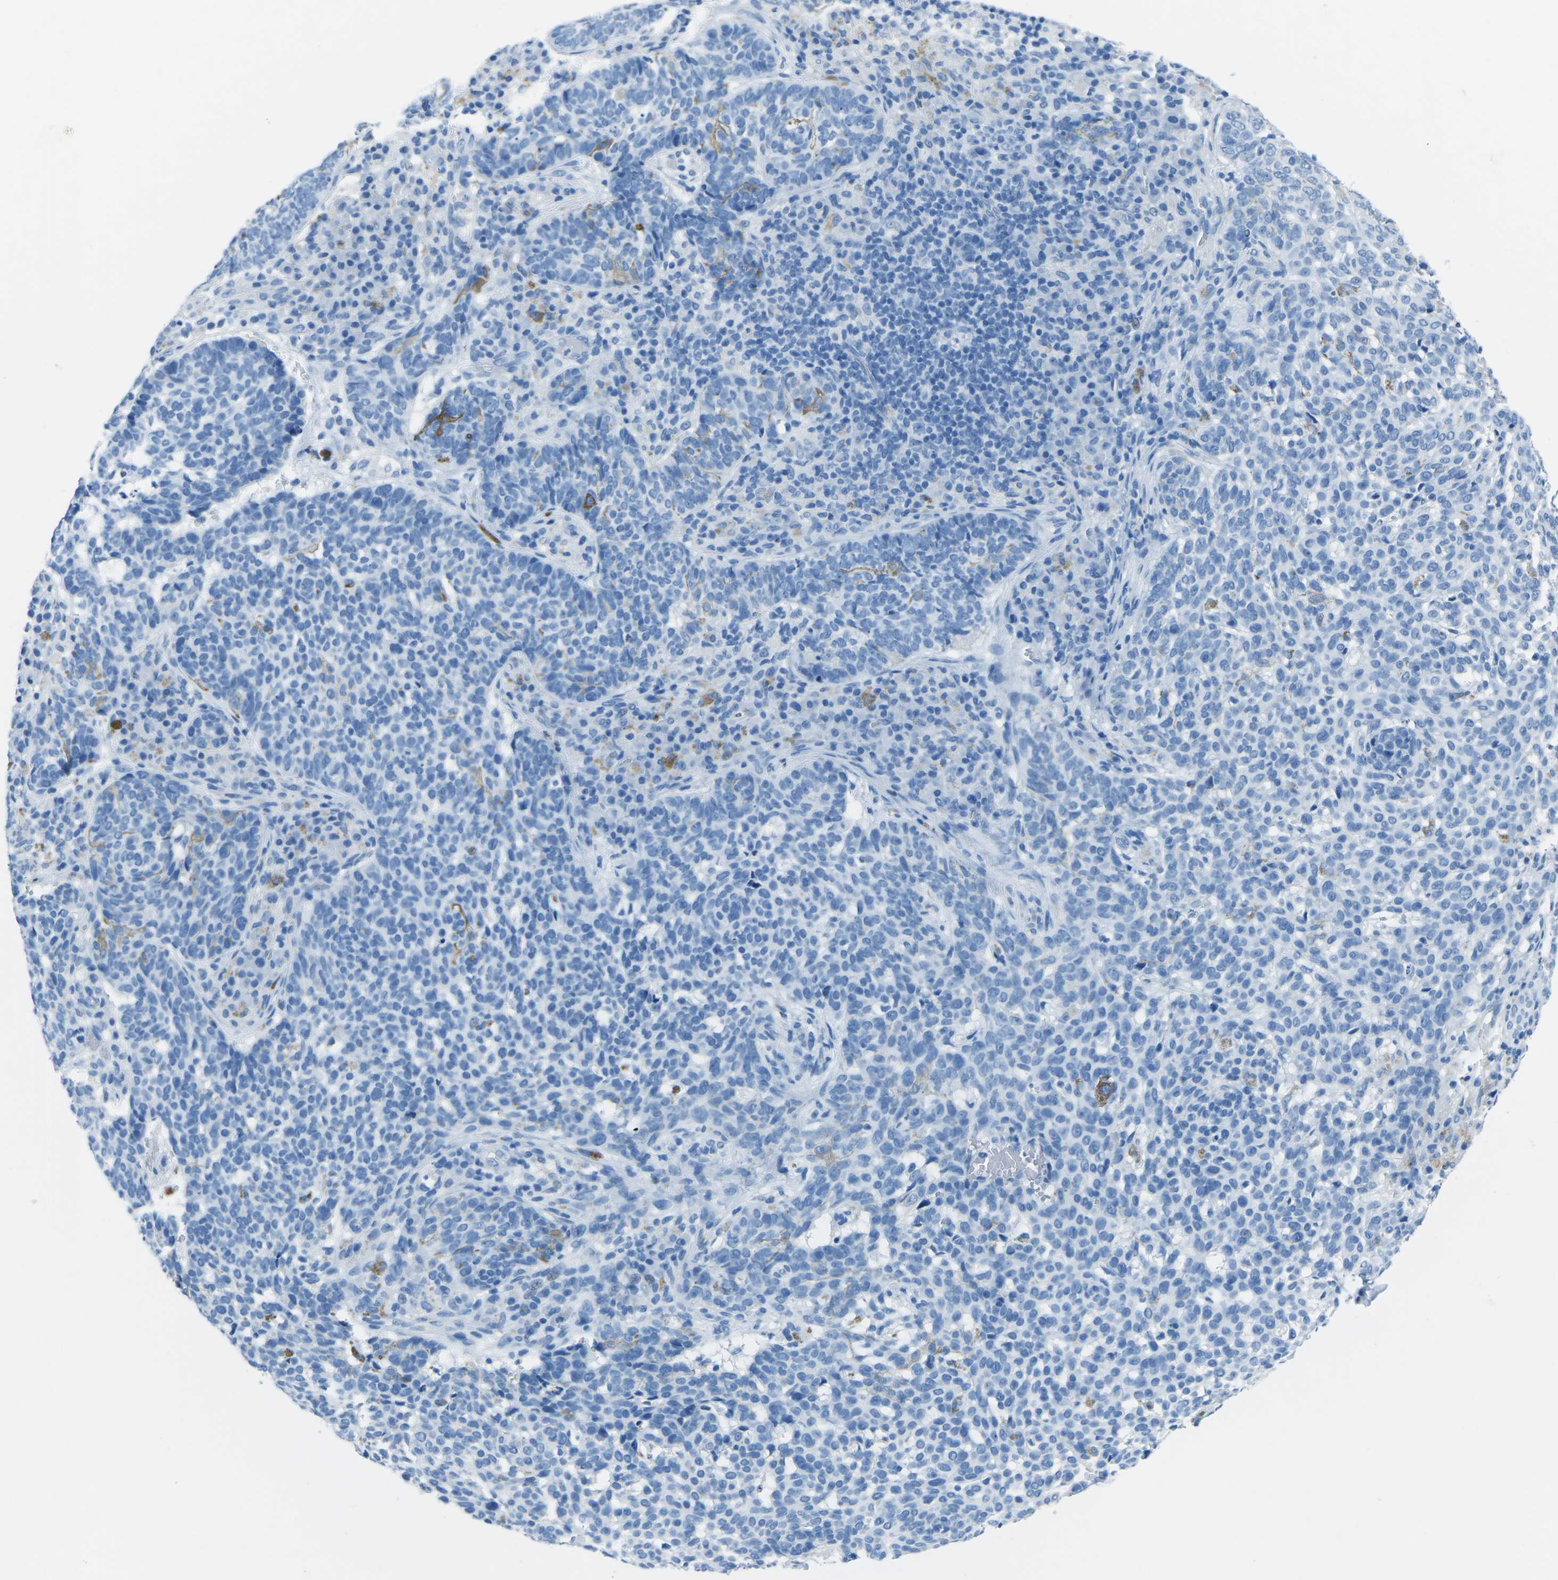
{"staining": {"intensity": "negative", "quantity": "none", "location": "none"}, "tissue": "skin cancer", "cell_type": "Tumor cells", "image_type": "cancer", "snomed": [{"axis": "morphology", "description": "Basal cell carcinoma"}, {"axis": "topography", "description": "Skin"}], "caption": "Tumor cells are negative for brown protein staining in skin basal cell carcinoma. (DAB immunohistochemistry visualized using brightfield microscopy, high magnification).", "gene": "MYH8", "patient": {"sex": "male", "age": 85}}